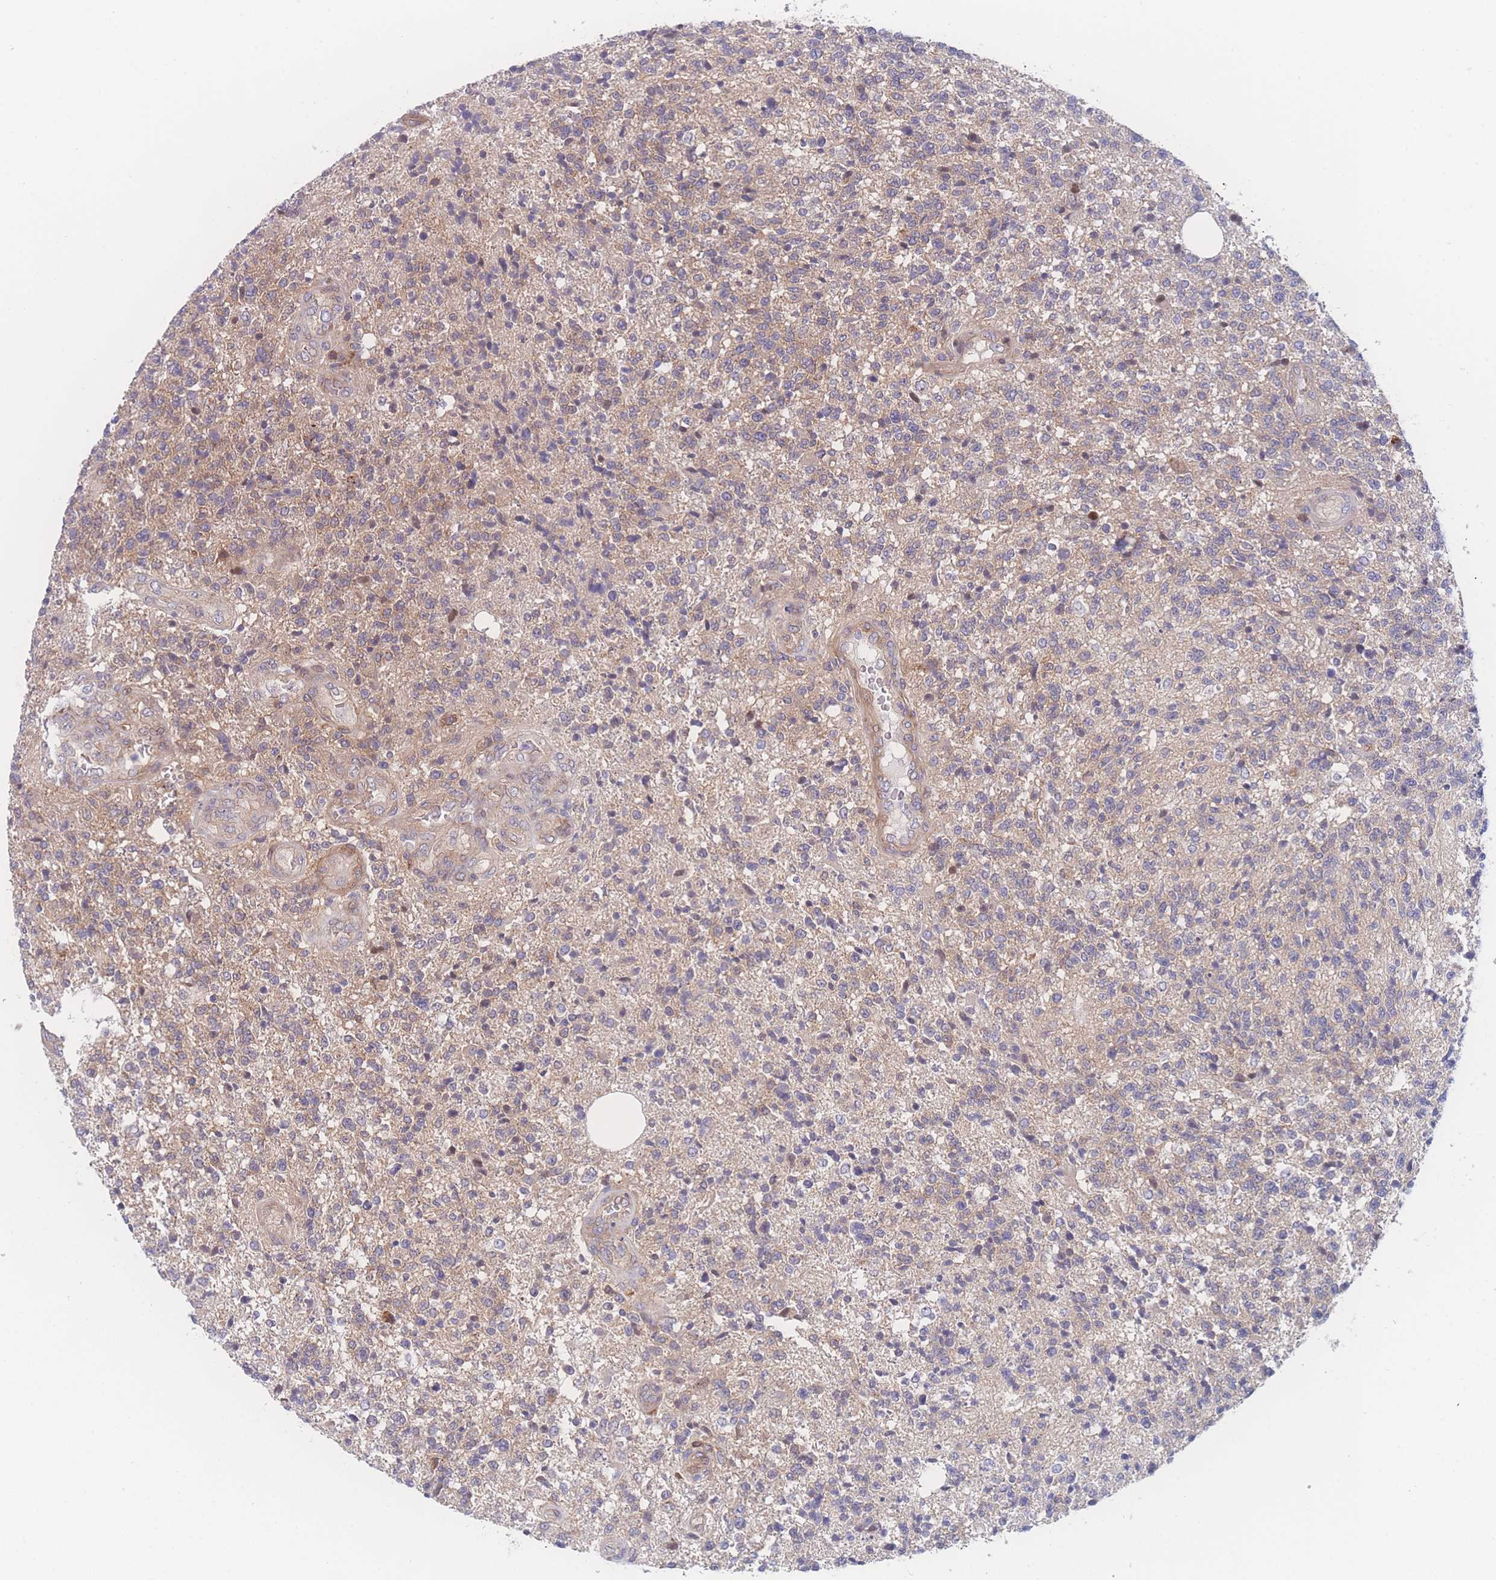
{"staining": {"intensity": "weak", "quantity": "25%-75%", "location": "cytoplasmic/membranous"}, "tissue": "glioma", "cell_type": "Tumor cells", "image_type": "cancer", "snomed": [{"axis": "morphology", "description": "Glioma, malignant, High grade"}, {"axis": "topography", "description": "Brain"}], "caption": "This image displays immunohistochemistry staining of human high-grade glioma (malignant), with low weak cytoplasmic/membranous positivity in approximately 25%-75% of tumor cells.", "gene": "CFAP97", "patient": {"sex": "male", "age": 56}}